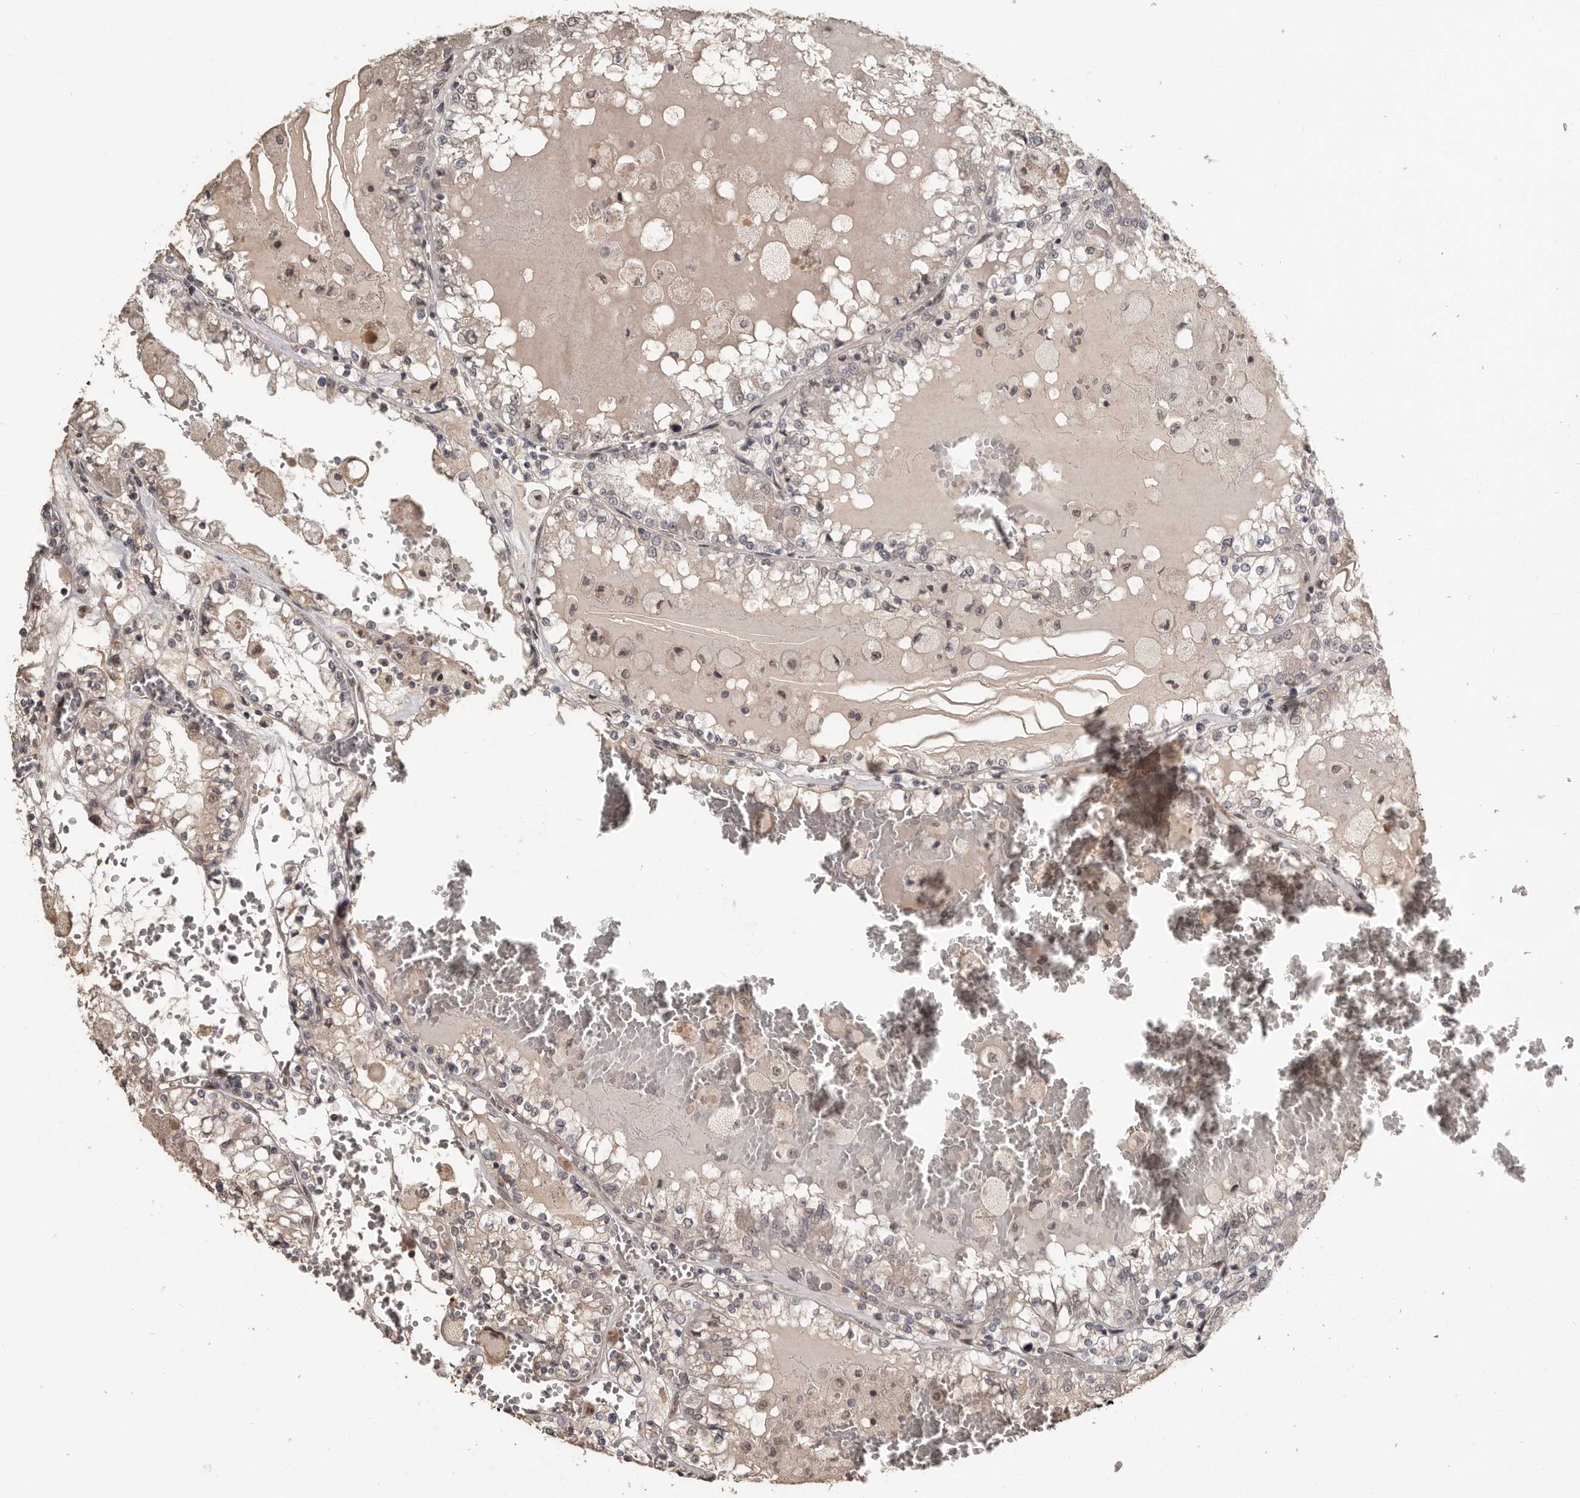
{"staining": {"intensity": "negative", "quantity": "none", "location": "none"}, "tissue": "renal cancer", "cell_type": "Tumor cells", "image_type": "cancer", "snomed": [{"axis": "morphology", "description": "Adenocarcinoma, NOS"}, {"axis": "topography", "description": "Kidney"}], "caption": "Micrograph shows no significant protein staining in tumor cells of renal adenocarcinoma. (DAB (3,3'-diaminobenzidine) immunohistochemistry (IHC) with hematoxylin counter stain).", "gene": "ZFP14", "patient": {"sex": "female", "age": 56}}